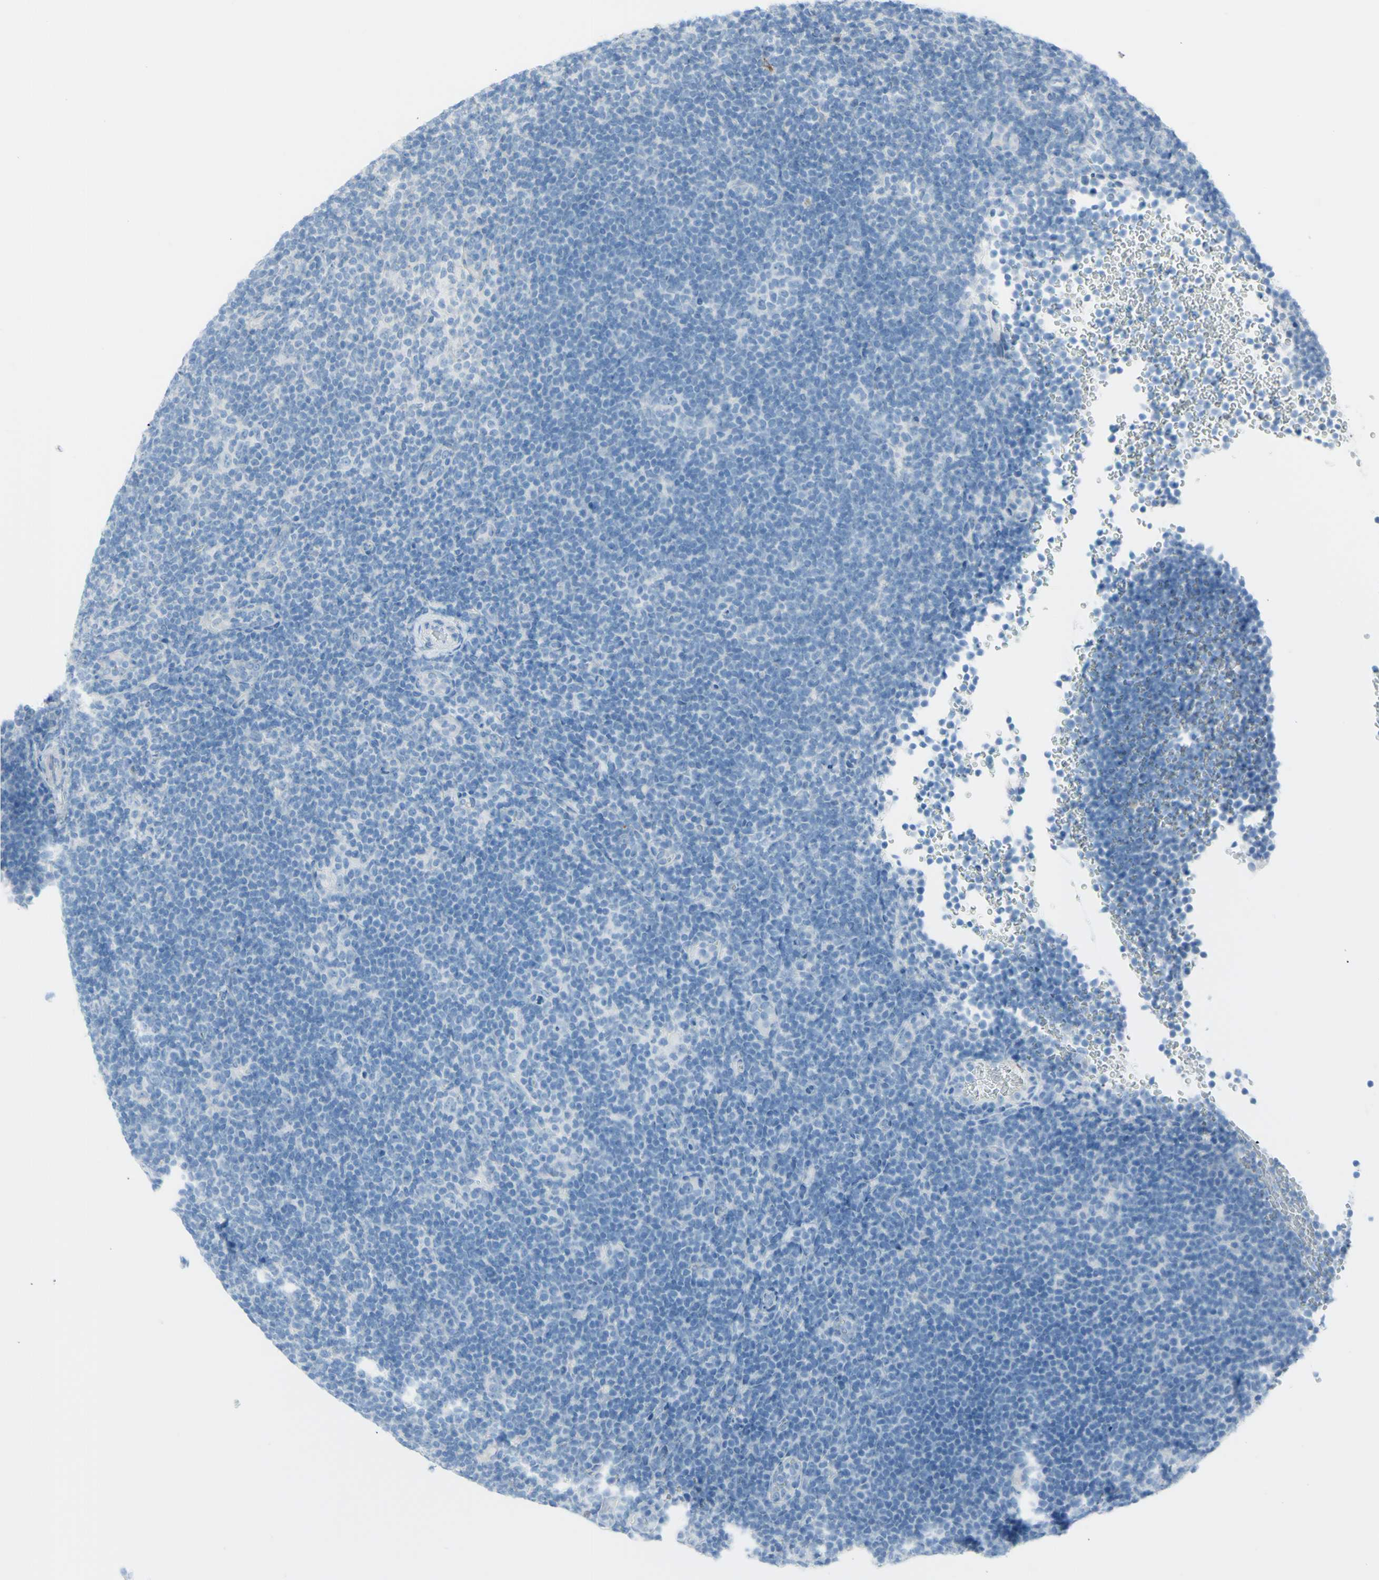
{"staining": {"intensity": "negative", "quantity": "none", "location": "none"}, "tissue": "lymphoma", "cell_type": "Tumor cells", "image_type": "cancer", "snomed": [{"axis": "morphology", "description": "Hodgkin's disease, NOS"}, {"axis": "topography", "description": "Lymph node"}], "caption": "A high-resolution image shows immunohistochemistry staining of lymphoma, which displays no significant staining in tumor cells.", "gene": "TFPI2", "patient": {"sex": "female", "age": 57}}